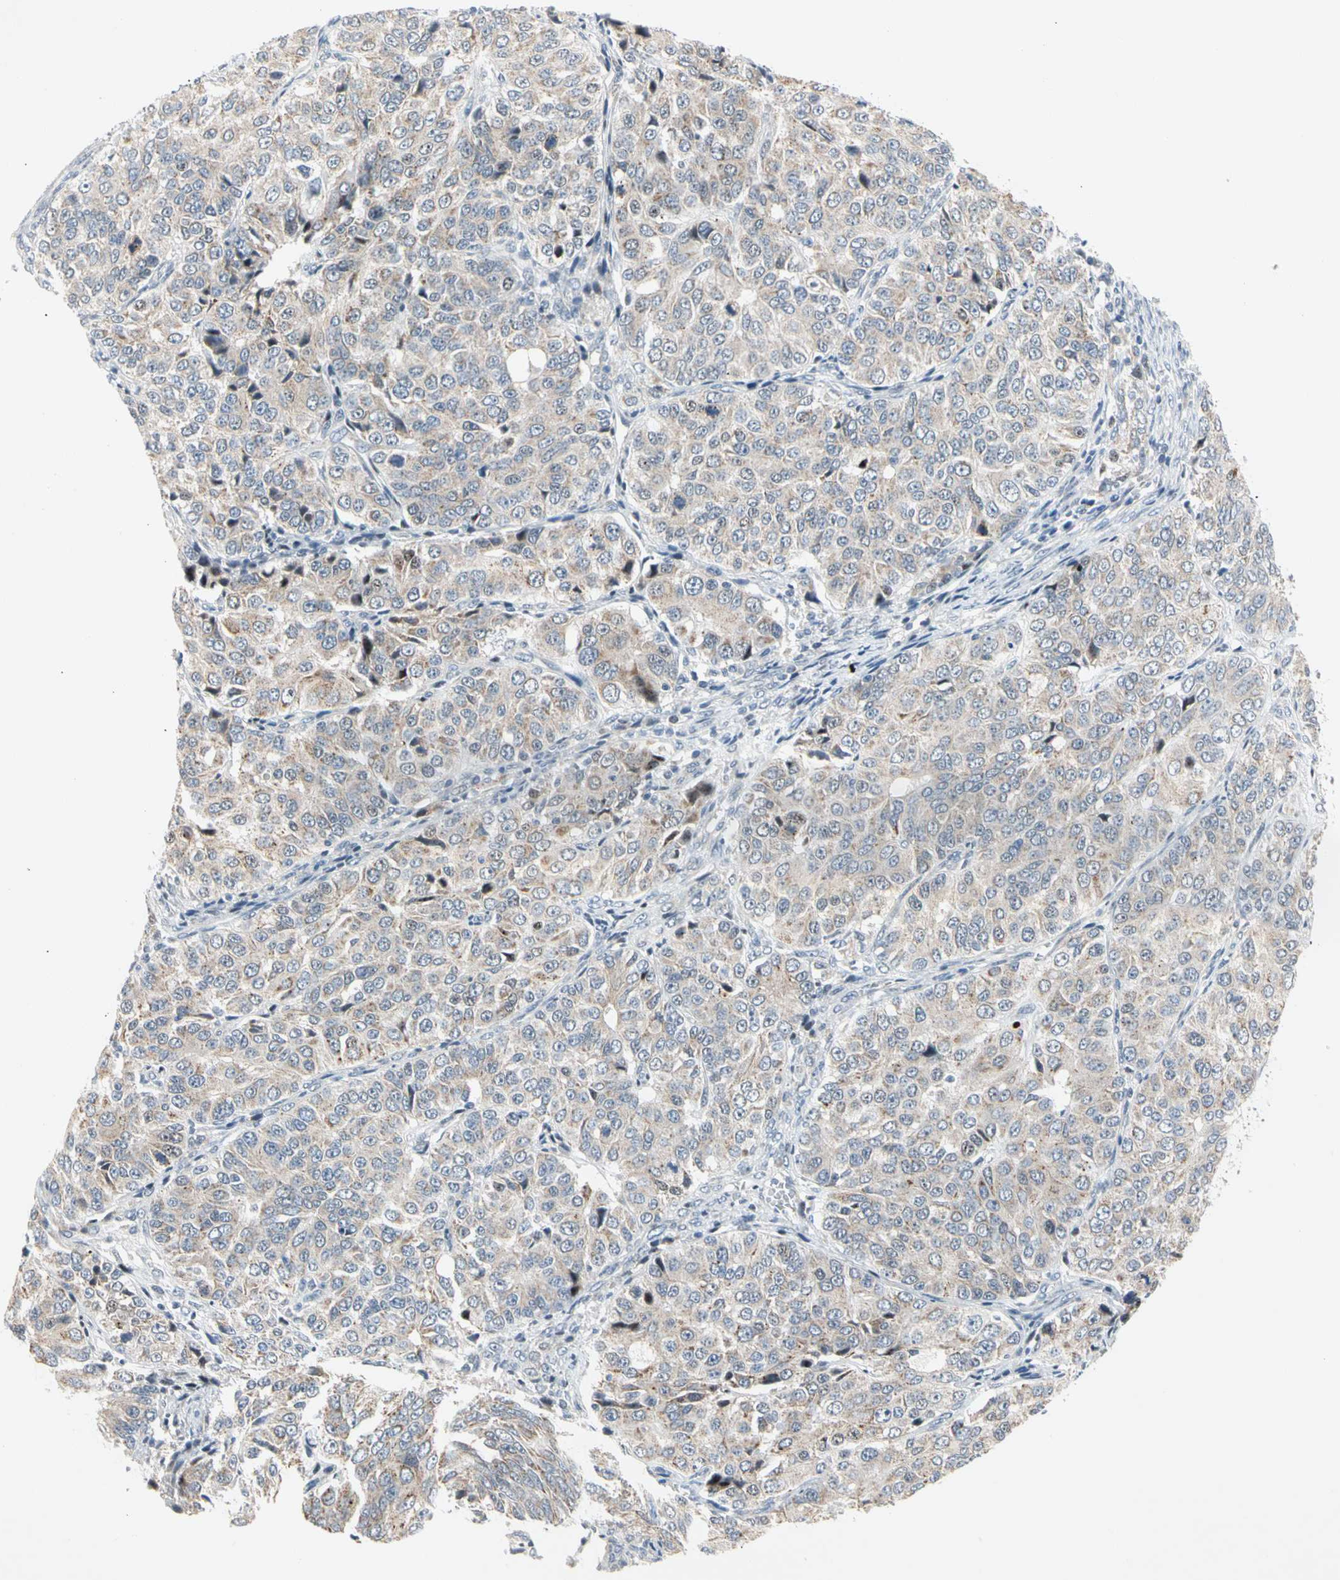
{"staining": {"intensity": "weak", "quantity": ">75%", "location": "cytoplasmic/membranous"}, "tissue": "ovarian cancer", "cell_type": "Tumor cells", "image_type": "cancer", "snomed": [{"axis": "morphology", "description": "Carcinoma, endometroid"}, {"axis": "topography", "description": "Ovary"}], "caption": "Endometroid carcinoma (ovarian) stained for a protein exhibits weak cytoplasmic/membranous positivity in tumor cells.", "gene": "MARK1", "patient": {"sex": "female", "age": 51}}